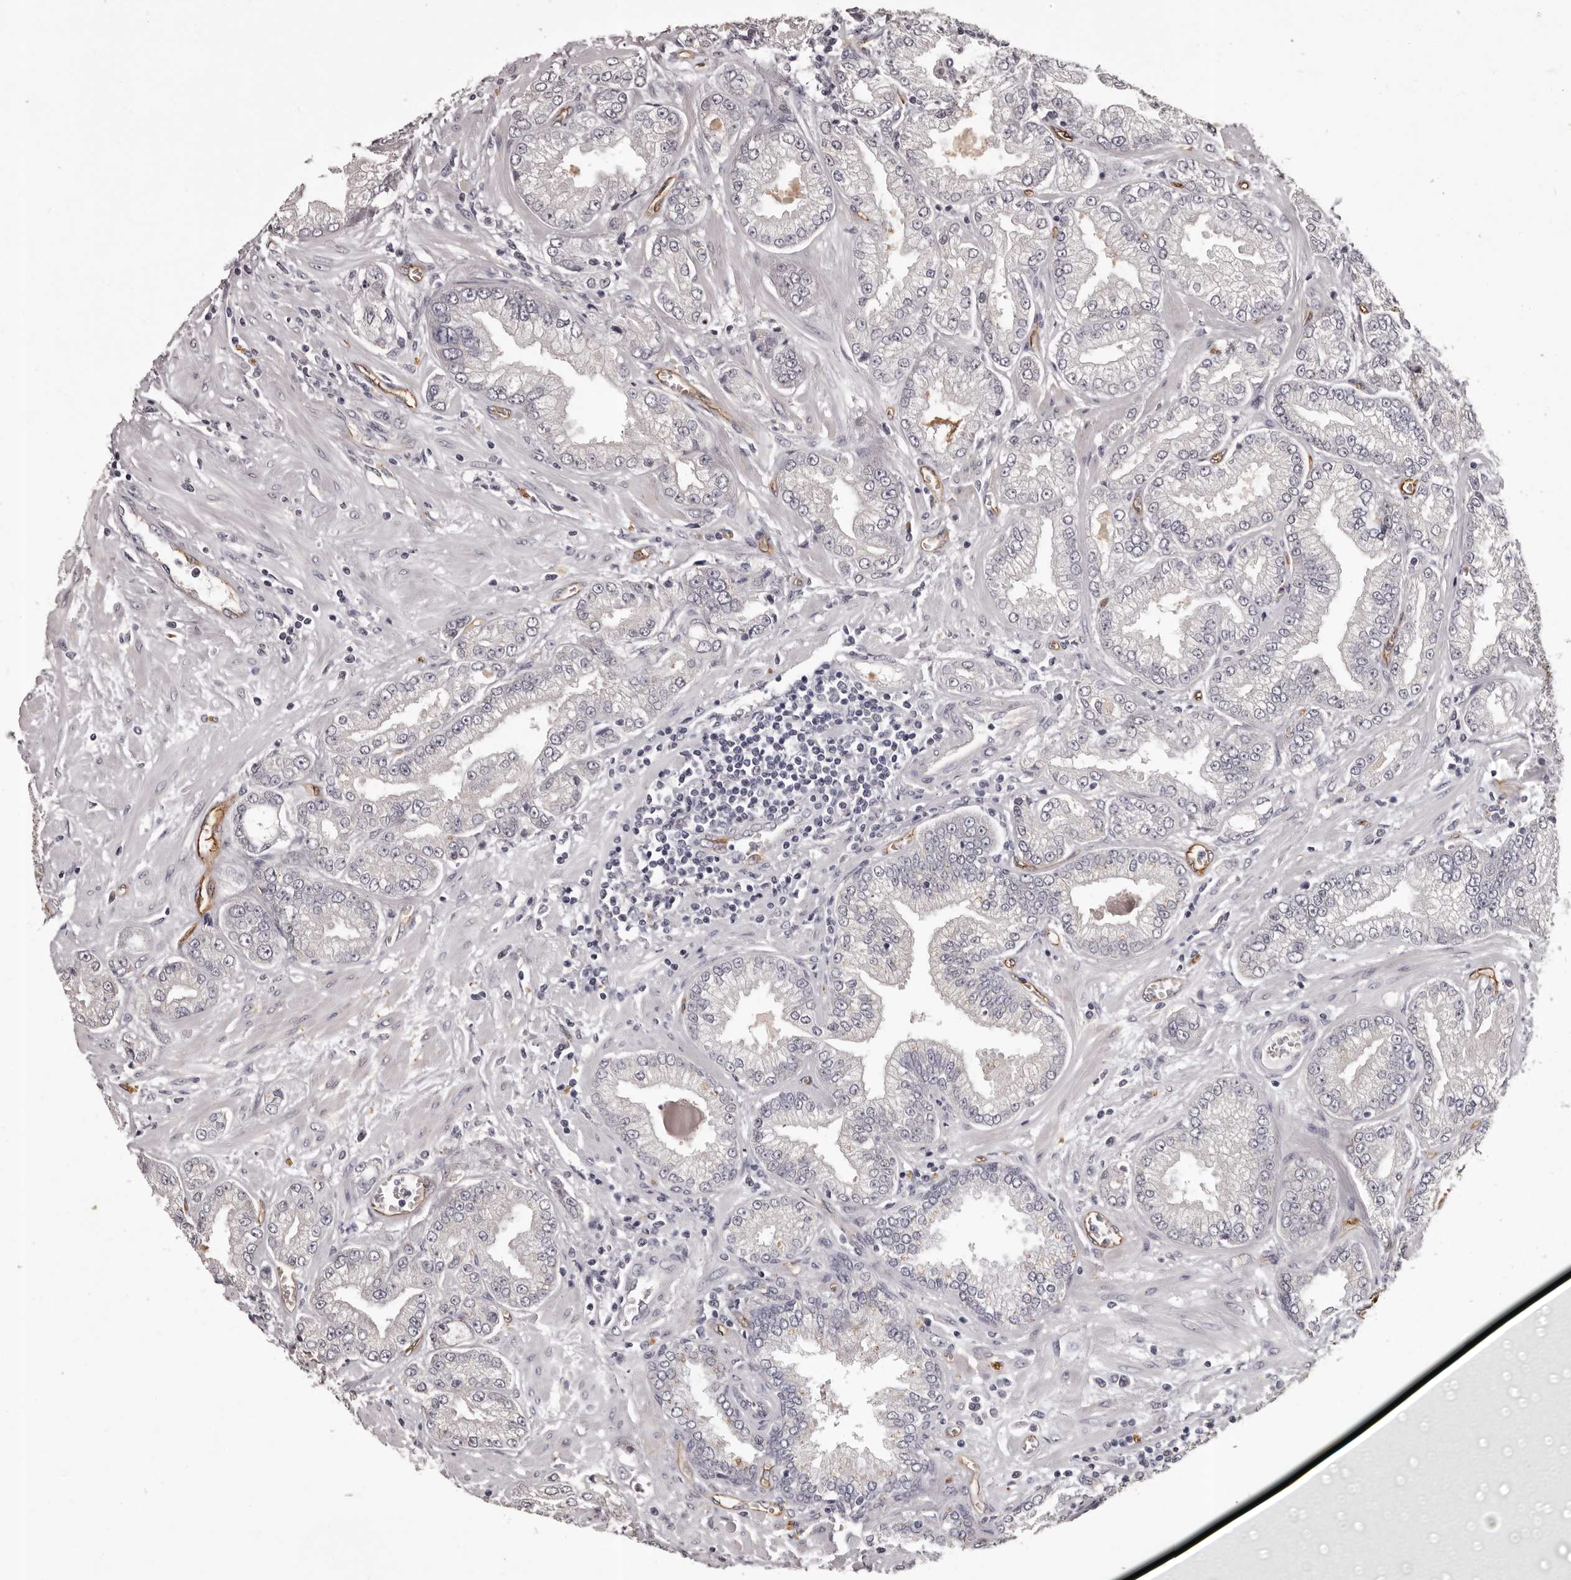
{"staining": {"intensity": "negative", "quantity": "none", "location": "none"}, "tissue": "prostate cancer", "cell_type": "Tumor cells", "image_type": "cancer", "snomed": [{"axis": "morphology", "description": "Adenocarcinoma, Low grade"}, {"axis": "topography", "description": "Prostate"}], "caption": "There is no significant positivity in tumor cells of low-grade adenocarcinoma (prostate).", "gene": "GPR78", "patient": {"sex": "male", "age": 62}}